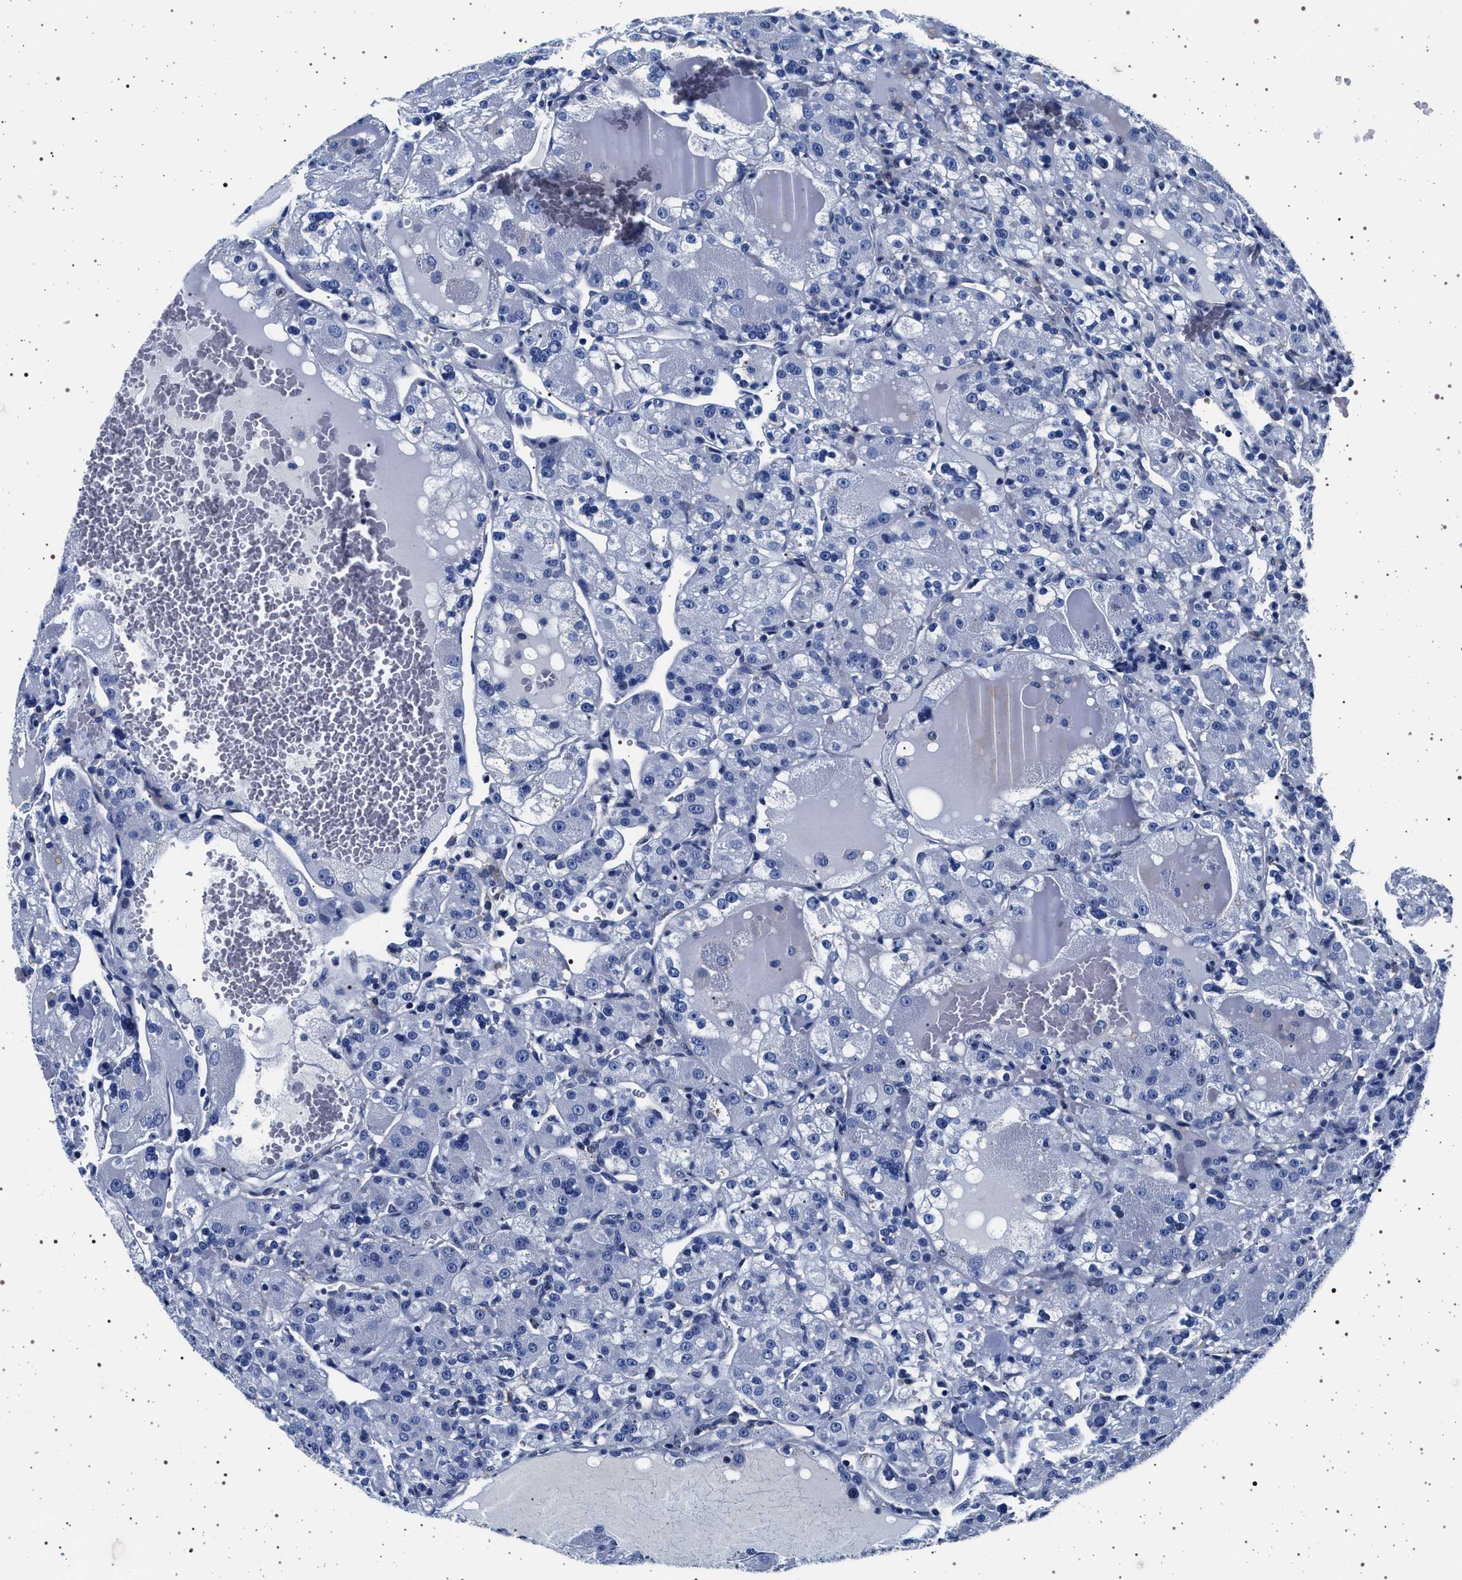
{"staining": {"intensity": "negative", "quantity": "none", "location": "none"}, "tissue": "renal cancer", "cell_type": "Tumor cells", "image_type": "cancer", "snomed": [{"axis": "morphology", "description": "Normal tissue, NOS"}, {"axis": "morphology", "description": "Adenocarcinoma, NOS"}, {"axis": "topography", "description": "Kidney"}], "caption": "This photomicrograph is of renal adenocarcinoma stained with immunohistochemistry (IHC) to label a protein in brown with the nuclei are counter-stained blue. There is no expression in tumor cells.", "gene": "SLC9A1", "patient": {"sex": "male", "age": 61}}